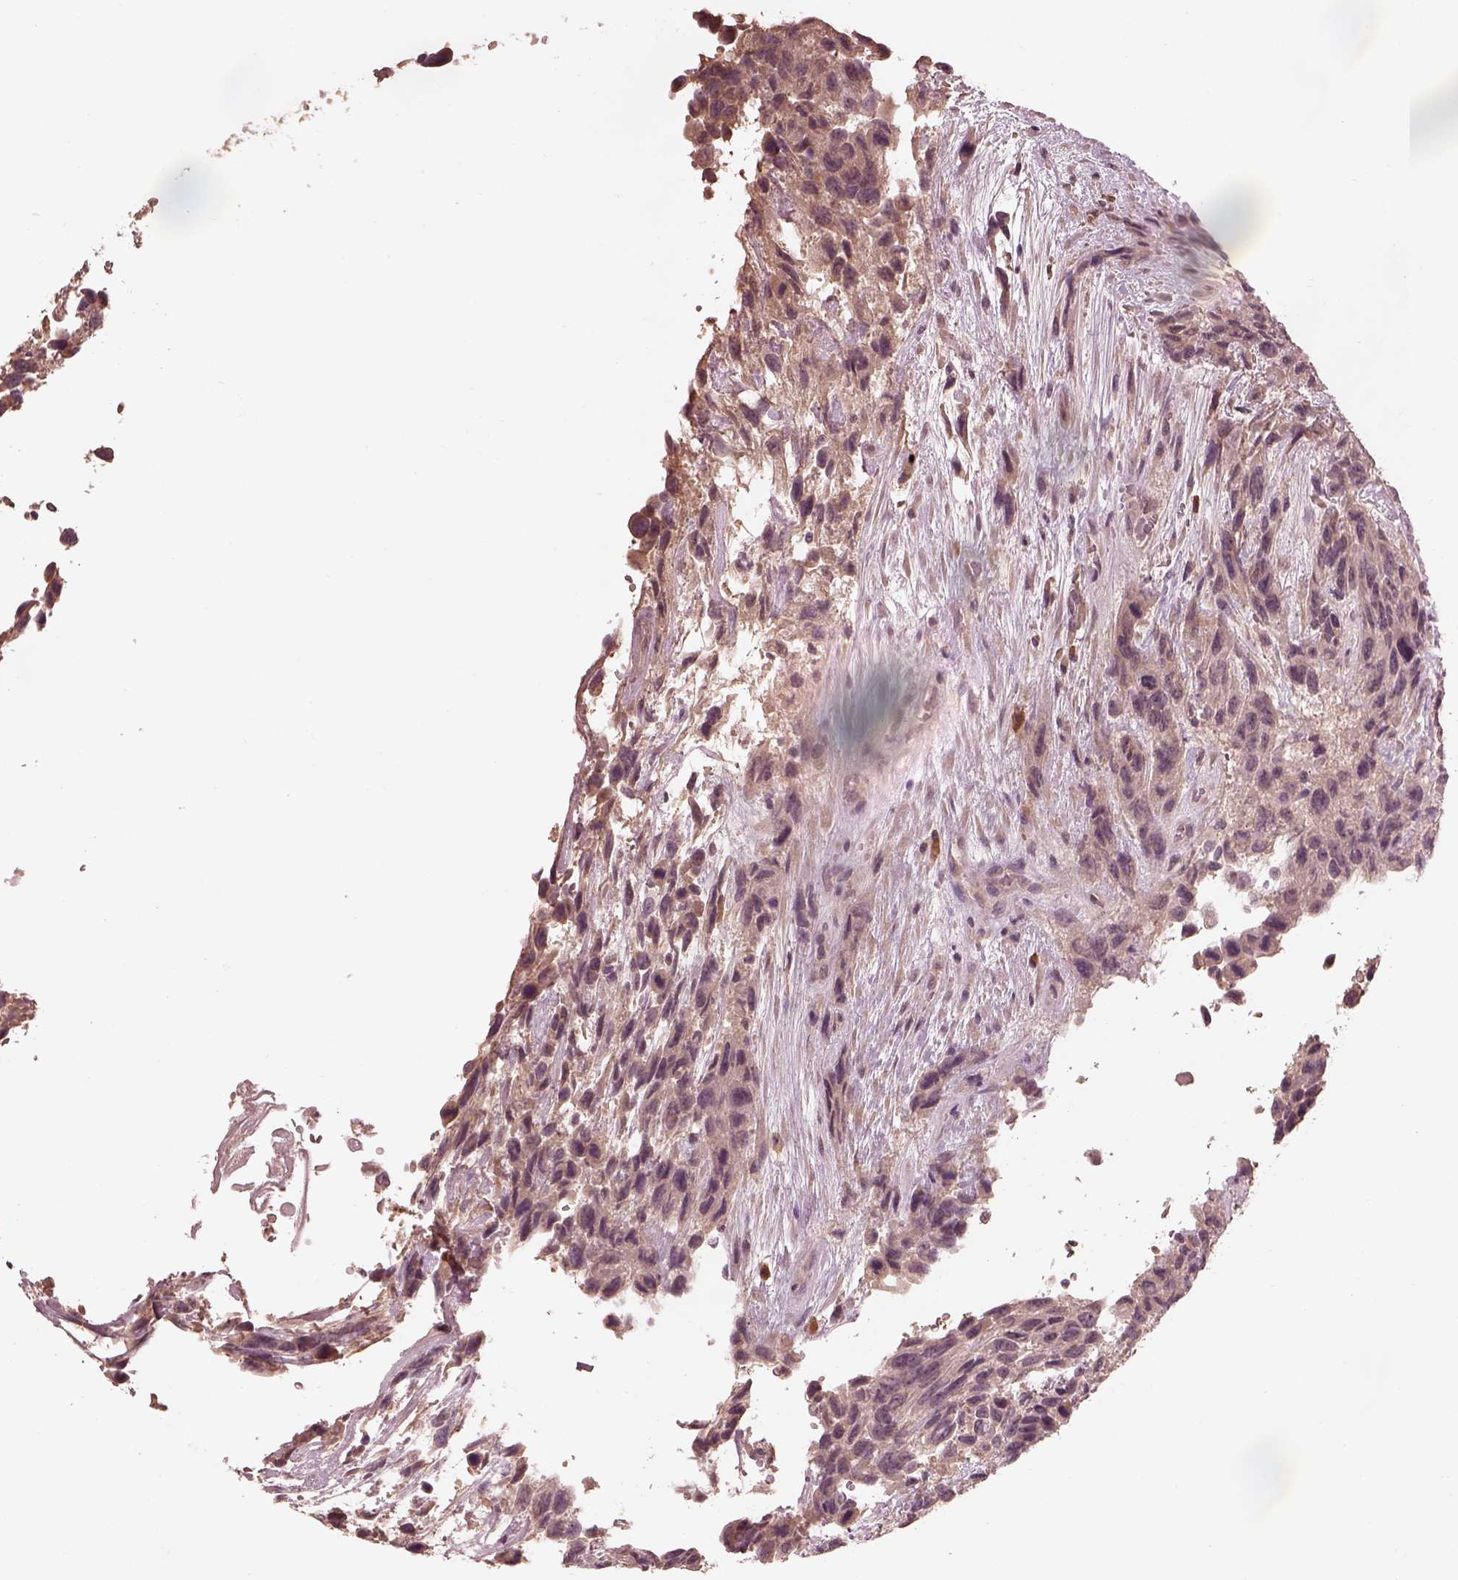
{"staining": {"intensity": "weak", "quantity": "<25%", "location": "cytoplasmic/membranous"}, "tissue": "urothelial cancer", "cell_type": "Tumor cells", "image_type": "cancer", "snomed": [{"axis": "morphology", "description": "Urothelial carcinoma, High grade"}, {"axis": "topography", "description": "Urinary bladder"}], "caption": "Tumor cells show no significant staining in urothelial cancer.", "gene": "CALR3", "patient": {"sex": "female", "age": 70}}